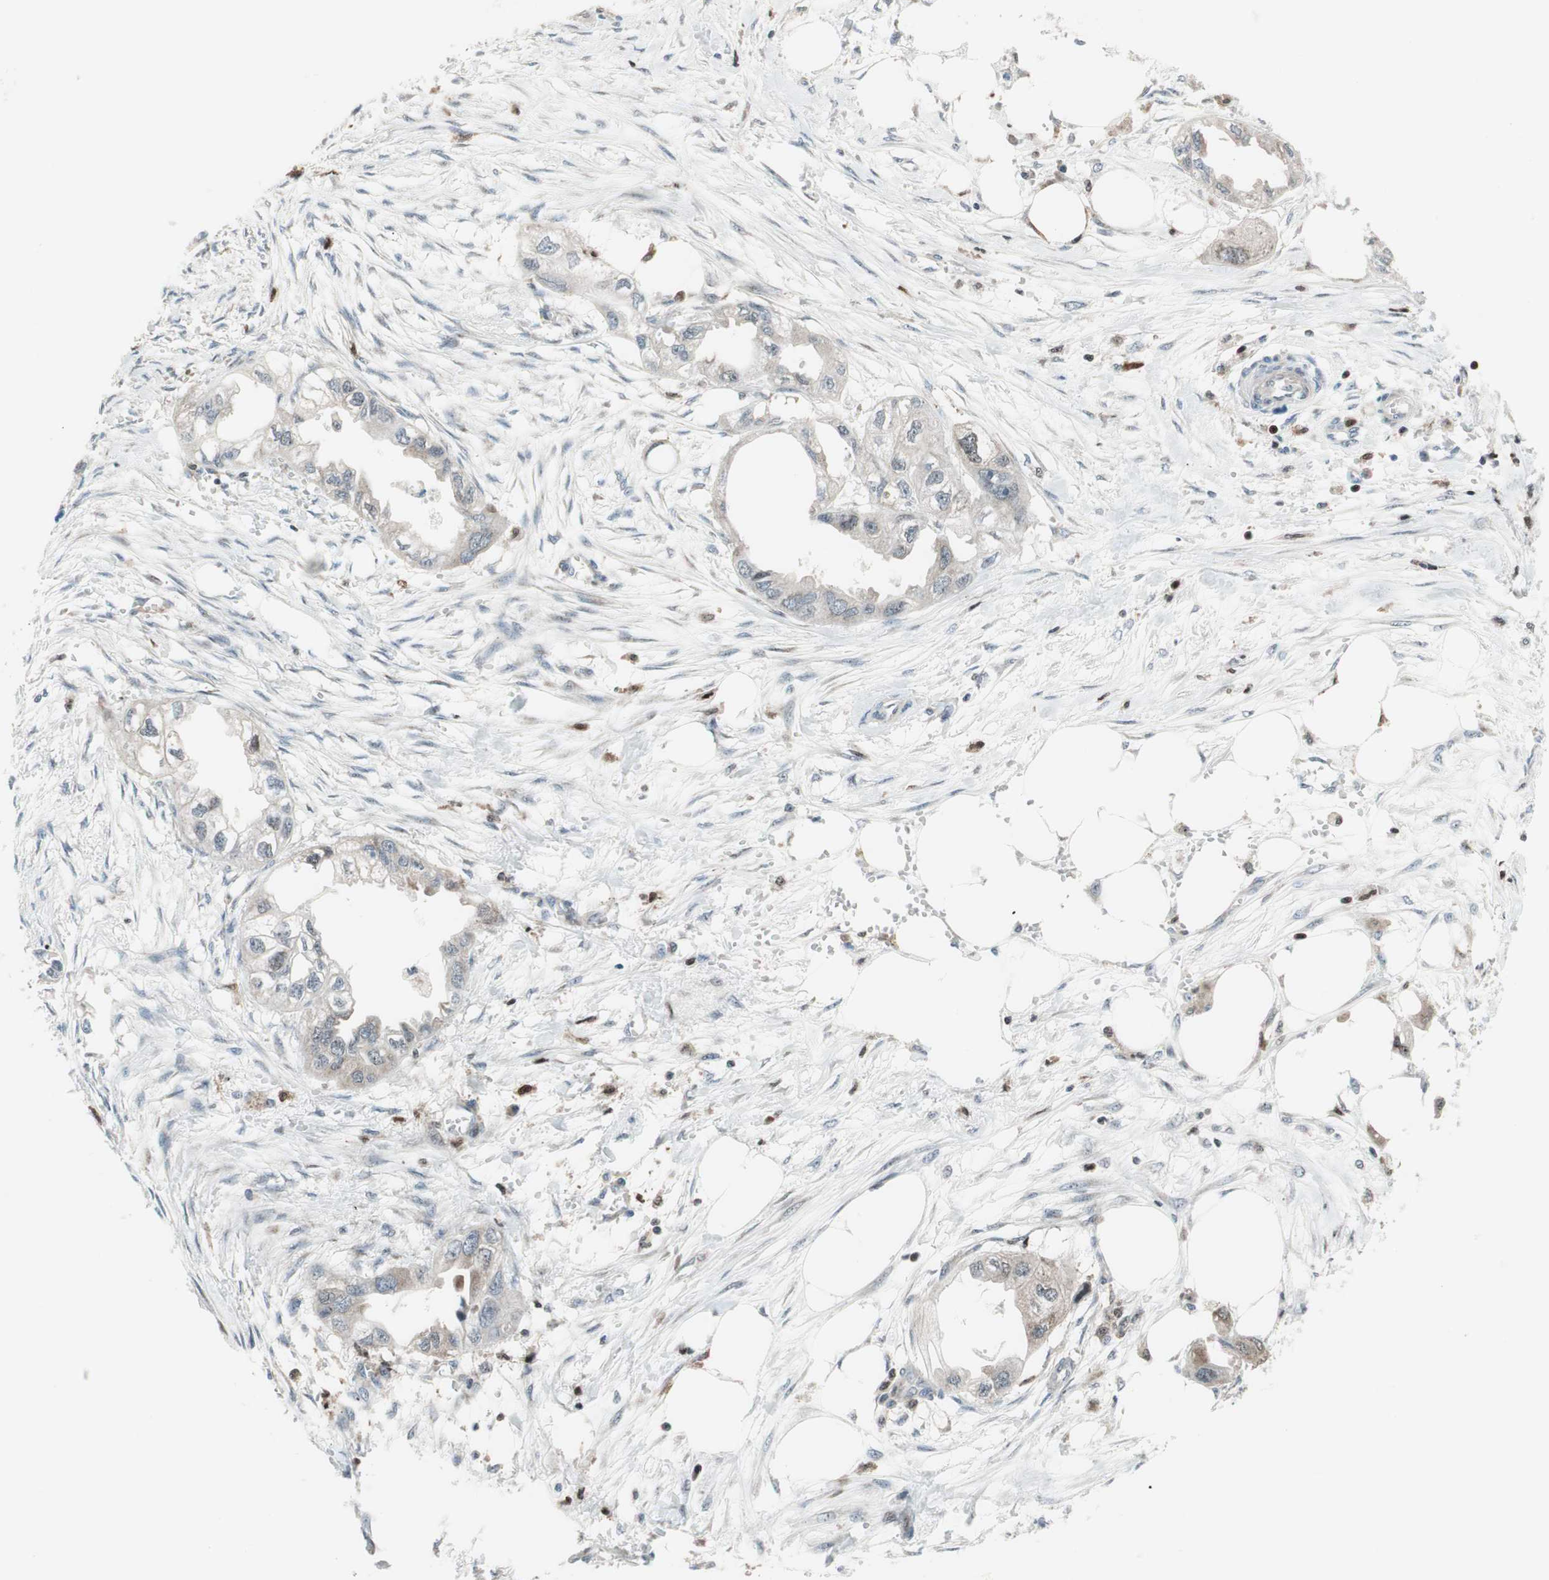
{"staining": {"intensity": "moderate", "quantity": "<25%", "location": "cytoplasmic/membranous"}, "tissue": "endometrial cancer", "cell_type": "Tumor cells", "image_type": "cancer", "snomed": [{"axis": "morphology", "description": "Adenocarcinoma, NOS"}, {"axis": "topography", "description": "Endometrium"}], "caption": "Approximately <25% of tumor cells in human endometrial adenocarcinoma display moderate cytoplasmic/membranous protein staining as visualized by brown immunohistochemical staining.", "gene": "RGS10", "patient": {"sex": "female", "age": 67}}